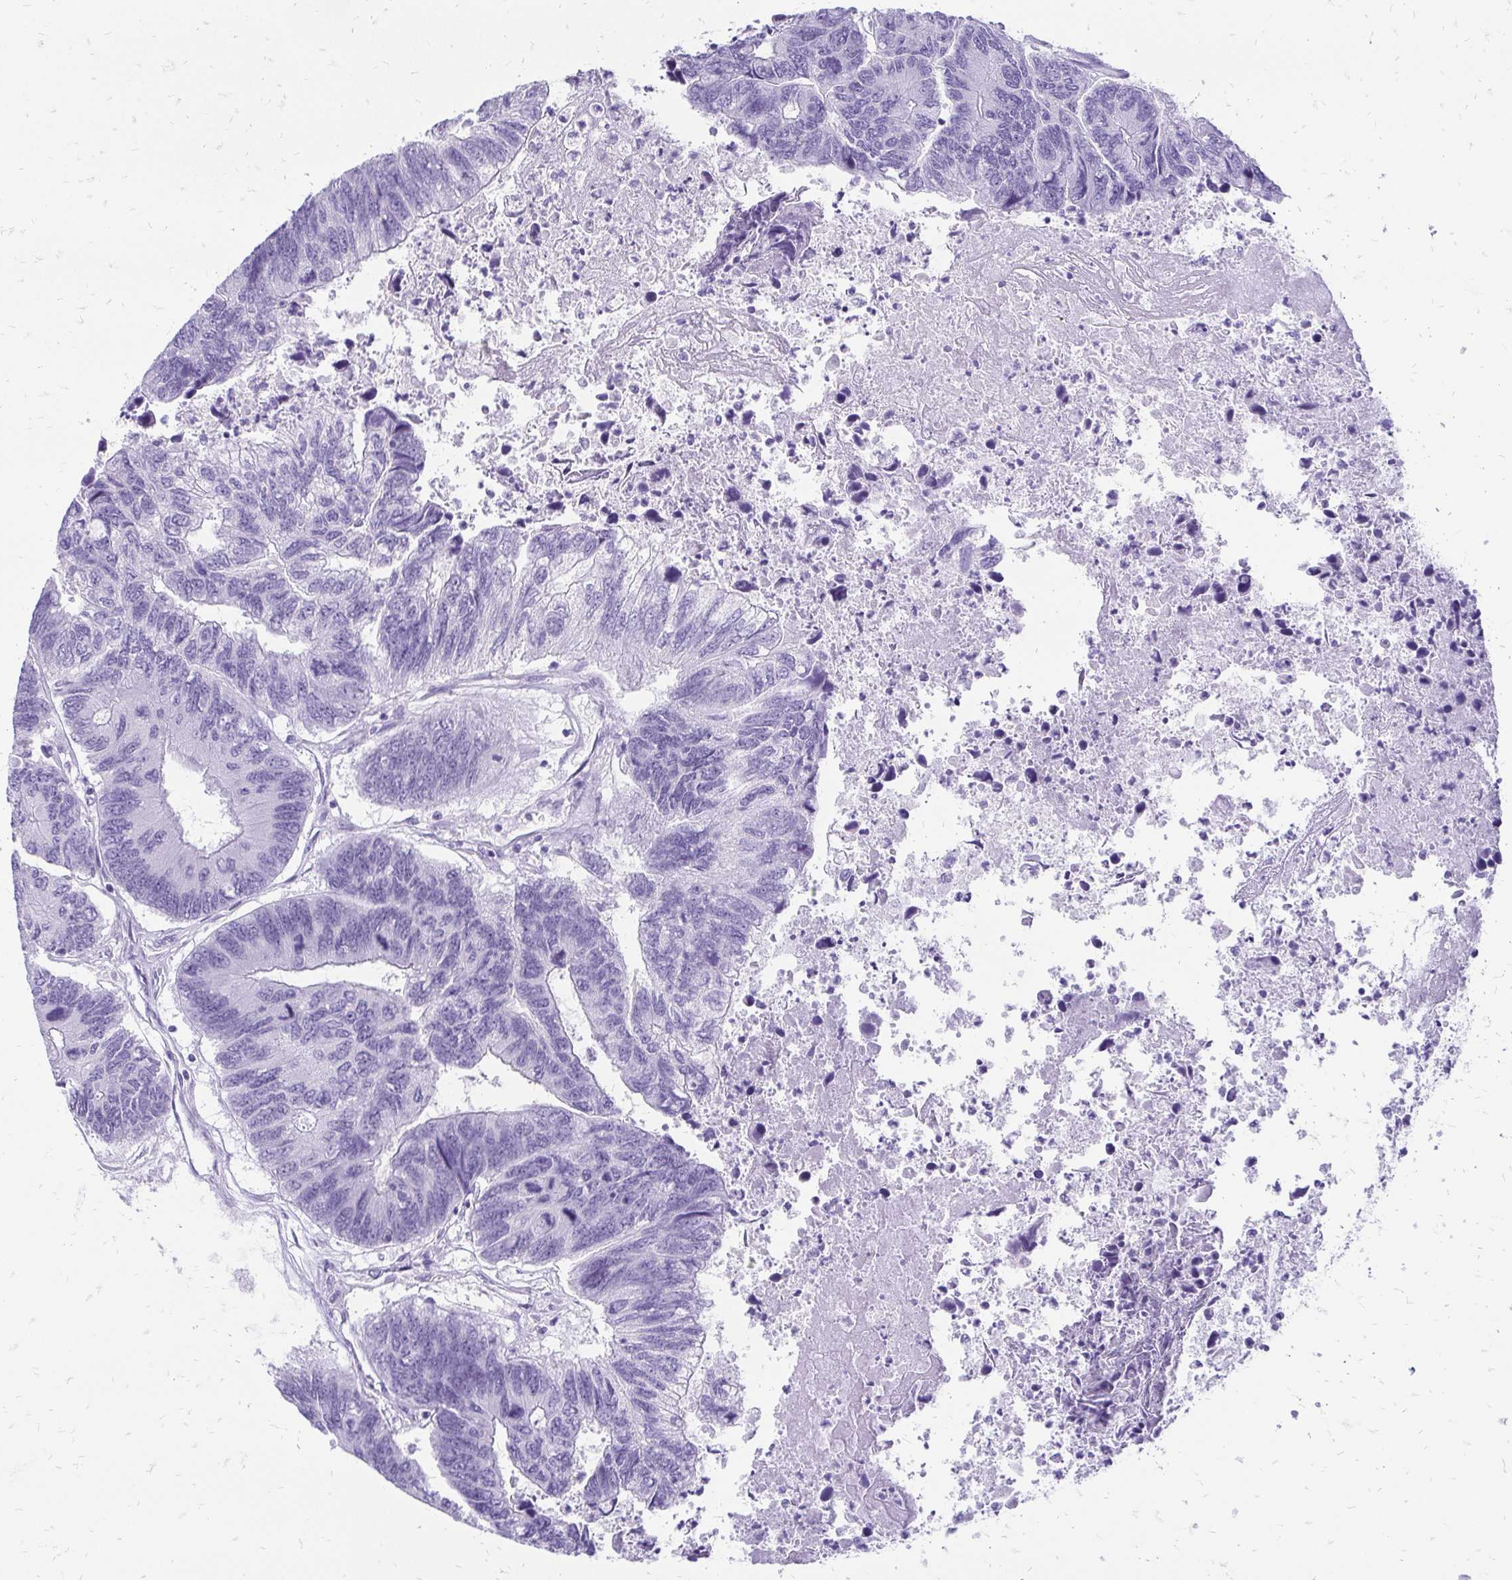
{"staining": {"intensity": "negative", "quantity": "none", "location": "none"}, "tissue": "colorectal cancer", "cell_type": "Tumor cells", "image_type": "cancer", "snomed": [{"axis": "morphology", "description": "Adenocarcinoma, NOS"}, {"axis": "topography", "description": "Colon"}], "caption": "Adenocarcinoma (colorectal) was stained to show a protein in brown. There is no significant staining in tumor cells.", "gene": "SLC32A1", "patient": {"sex": "female", "age": 67}}